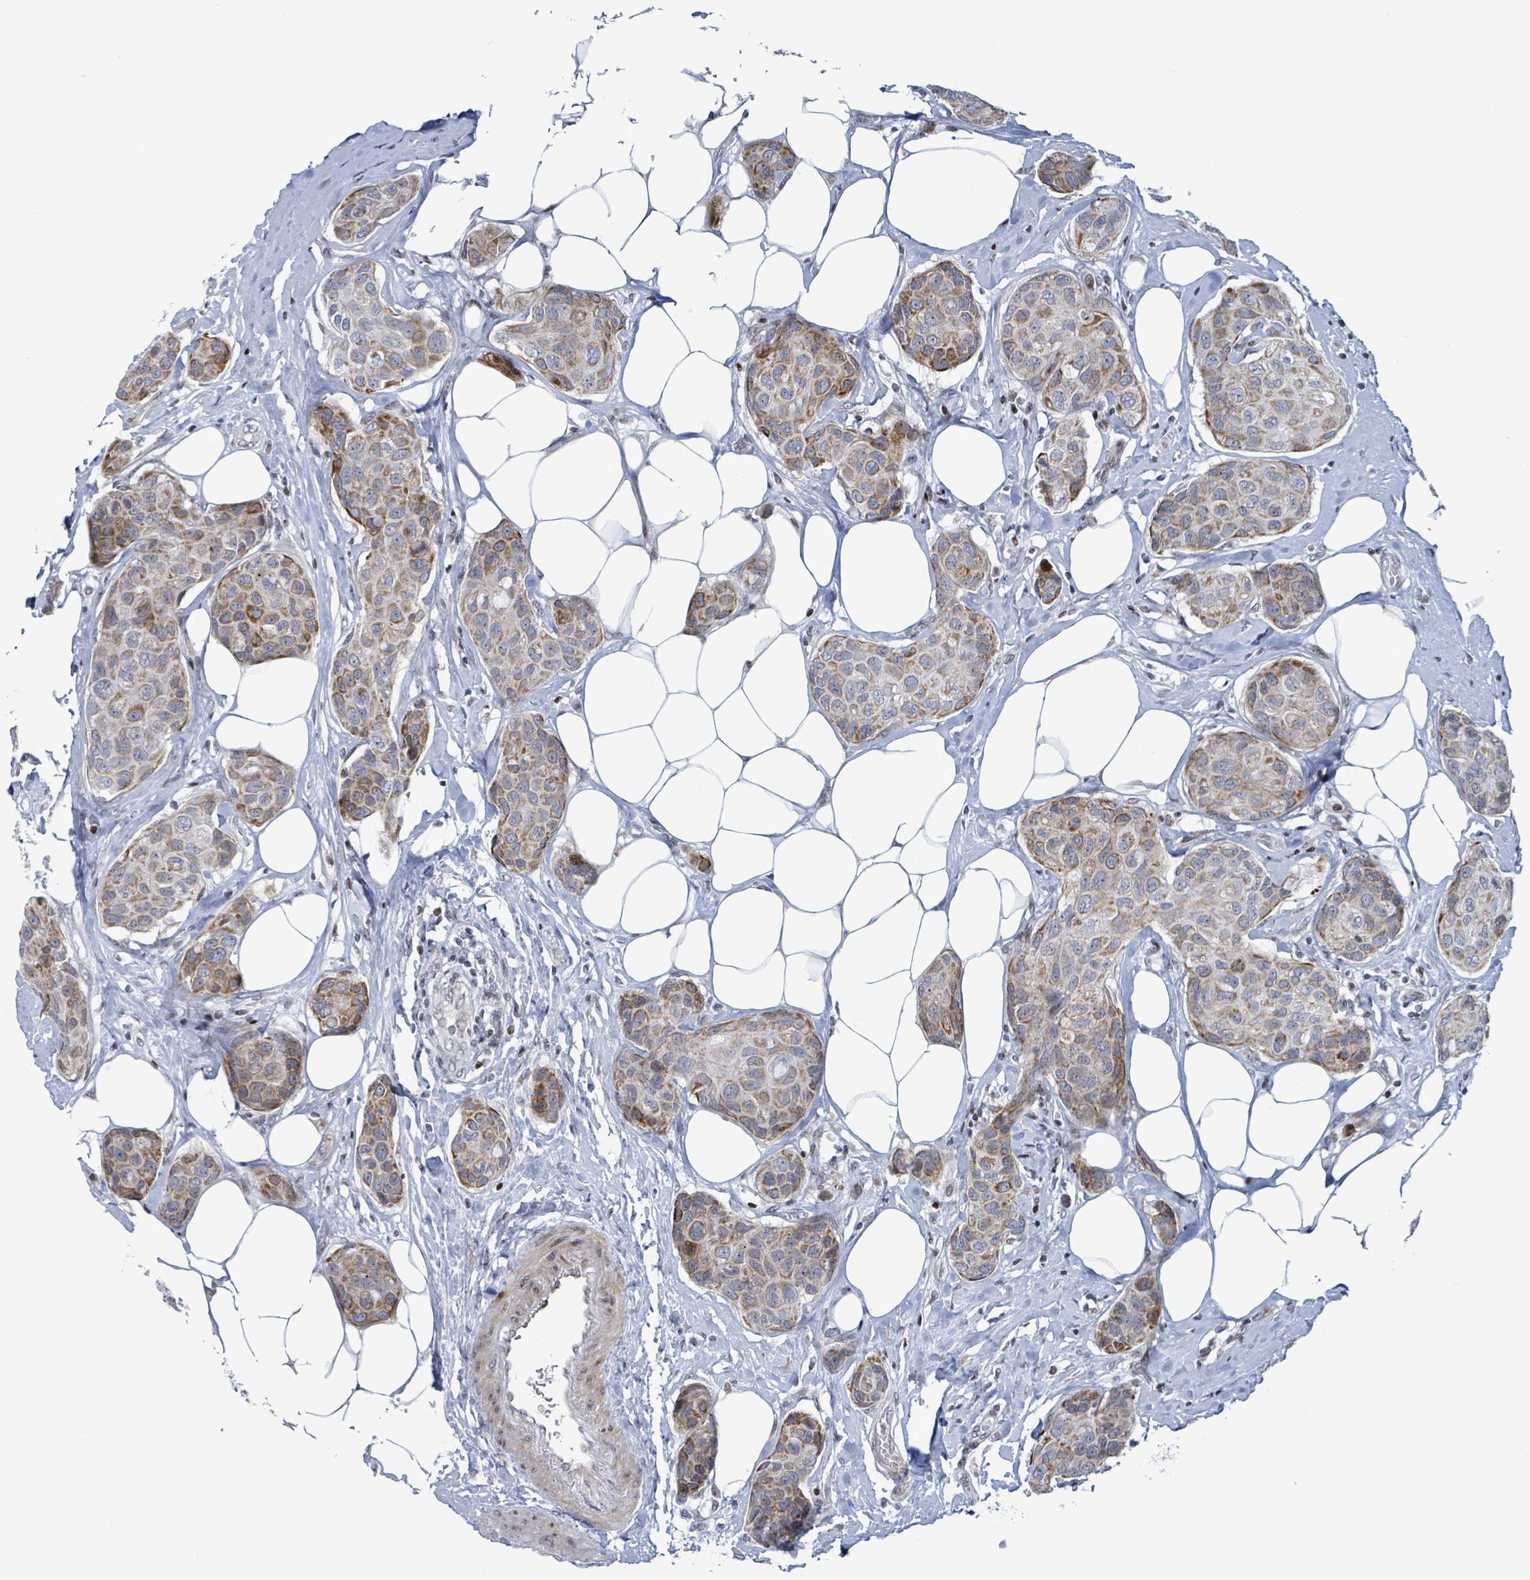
{"staining": {"intensity": "moderate", "quantity": "25%-75%", "location": "cytoplasmic/membranous"}, "tissue": "breast cancer", "cell_type": "Tumor cells", "image_type": "cancer", "snomed": [{"axis": "morphology", "description": "Duct carcinoma"}, {"axis": "topography", "description": "Breast"}, {"axis": "topography", "description": "Lymph node"}], "caption": "Protein positivity by IHC demonstrates moderate cytoplasmic/membranous expression in approximately 25%-75% of tumor cells in infiltrating ductal carcinoma (breast).", "gene": "FNDC4", "patient": {"sex": "female", "age": 80}}